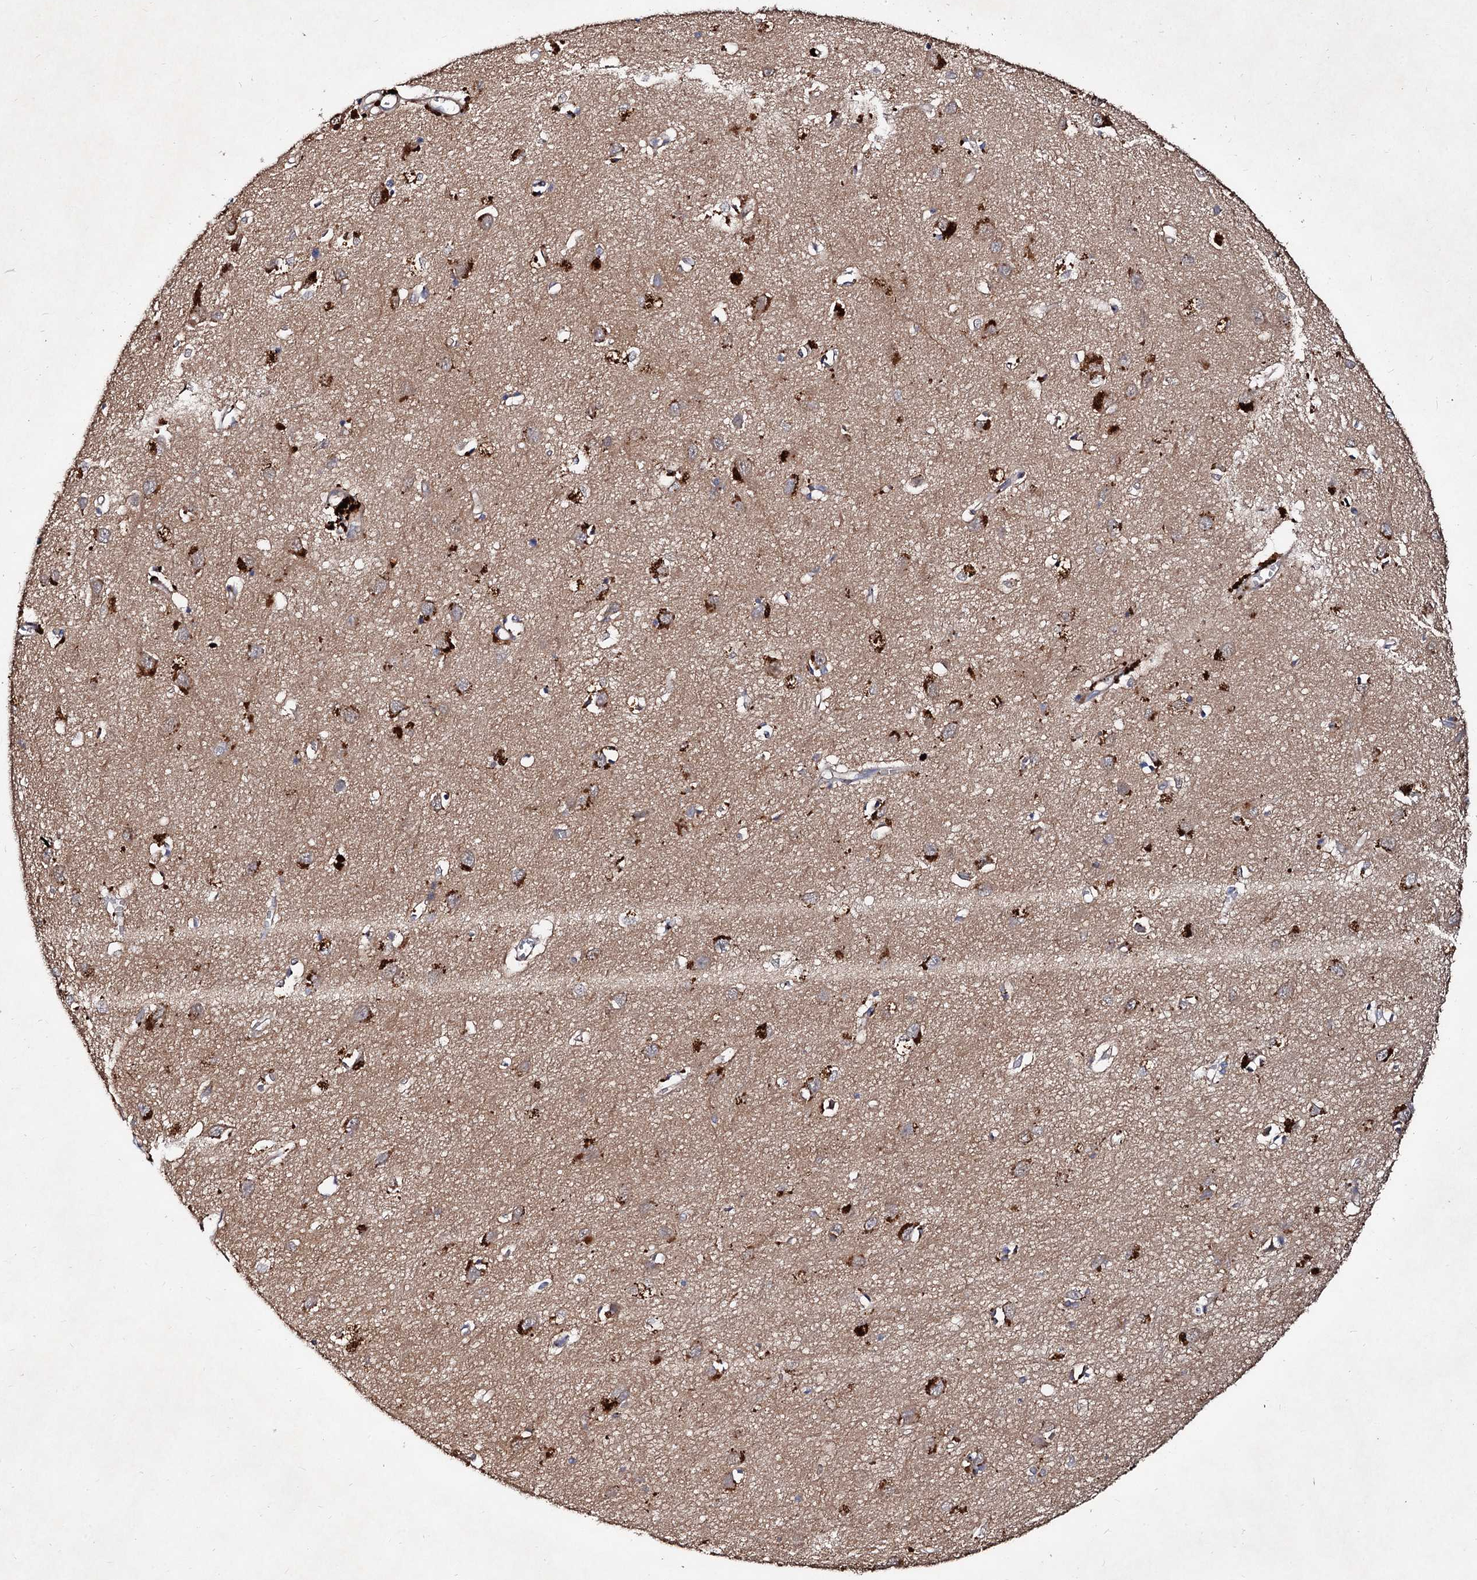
{"staining": {"intensity": "negative", "quantity": "none", "location": "none"}, "tissue": "cerebral cortex", "cell_type": "Endothelial cells", "image_type": "normal", "snomed": [{"axis": "morphology", "description": "Normal tissue, NOS"}, {"axis": "topography", "description": "Cerebral cortex"}], "caption": "High power microscopy histopathology image of an IHC image of normal cerebral cortex, revealing no significant staining in endothelial cells.", "gene": "VPS29", "patient": {"sex": "female", "age": 64}}